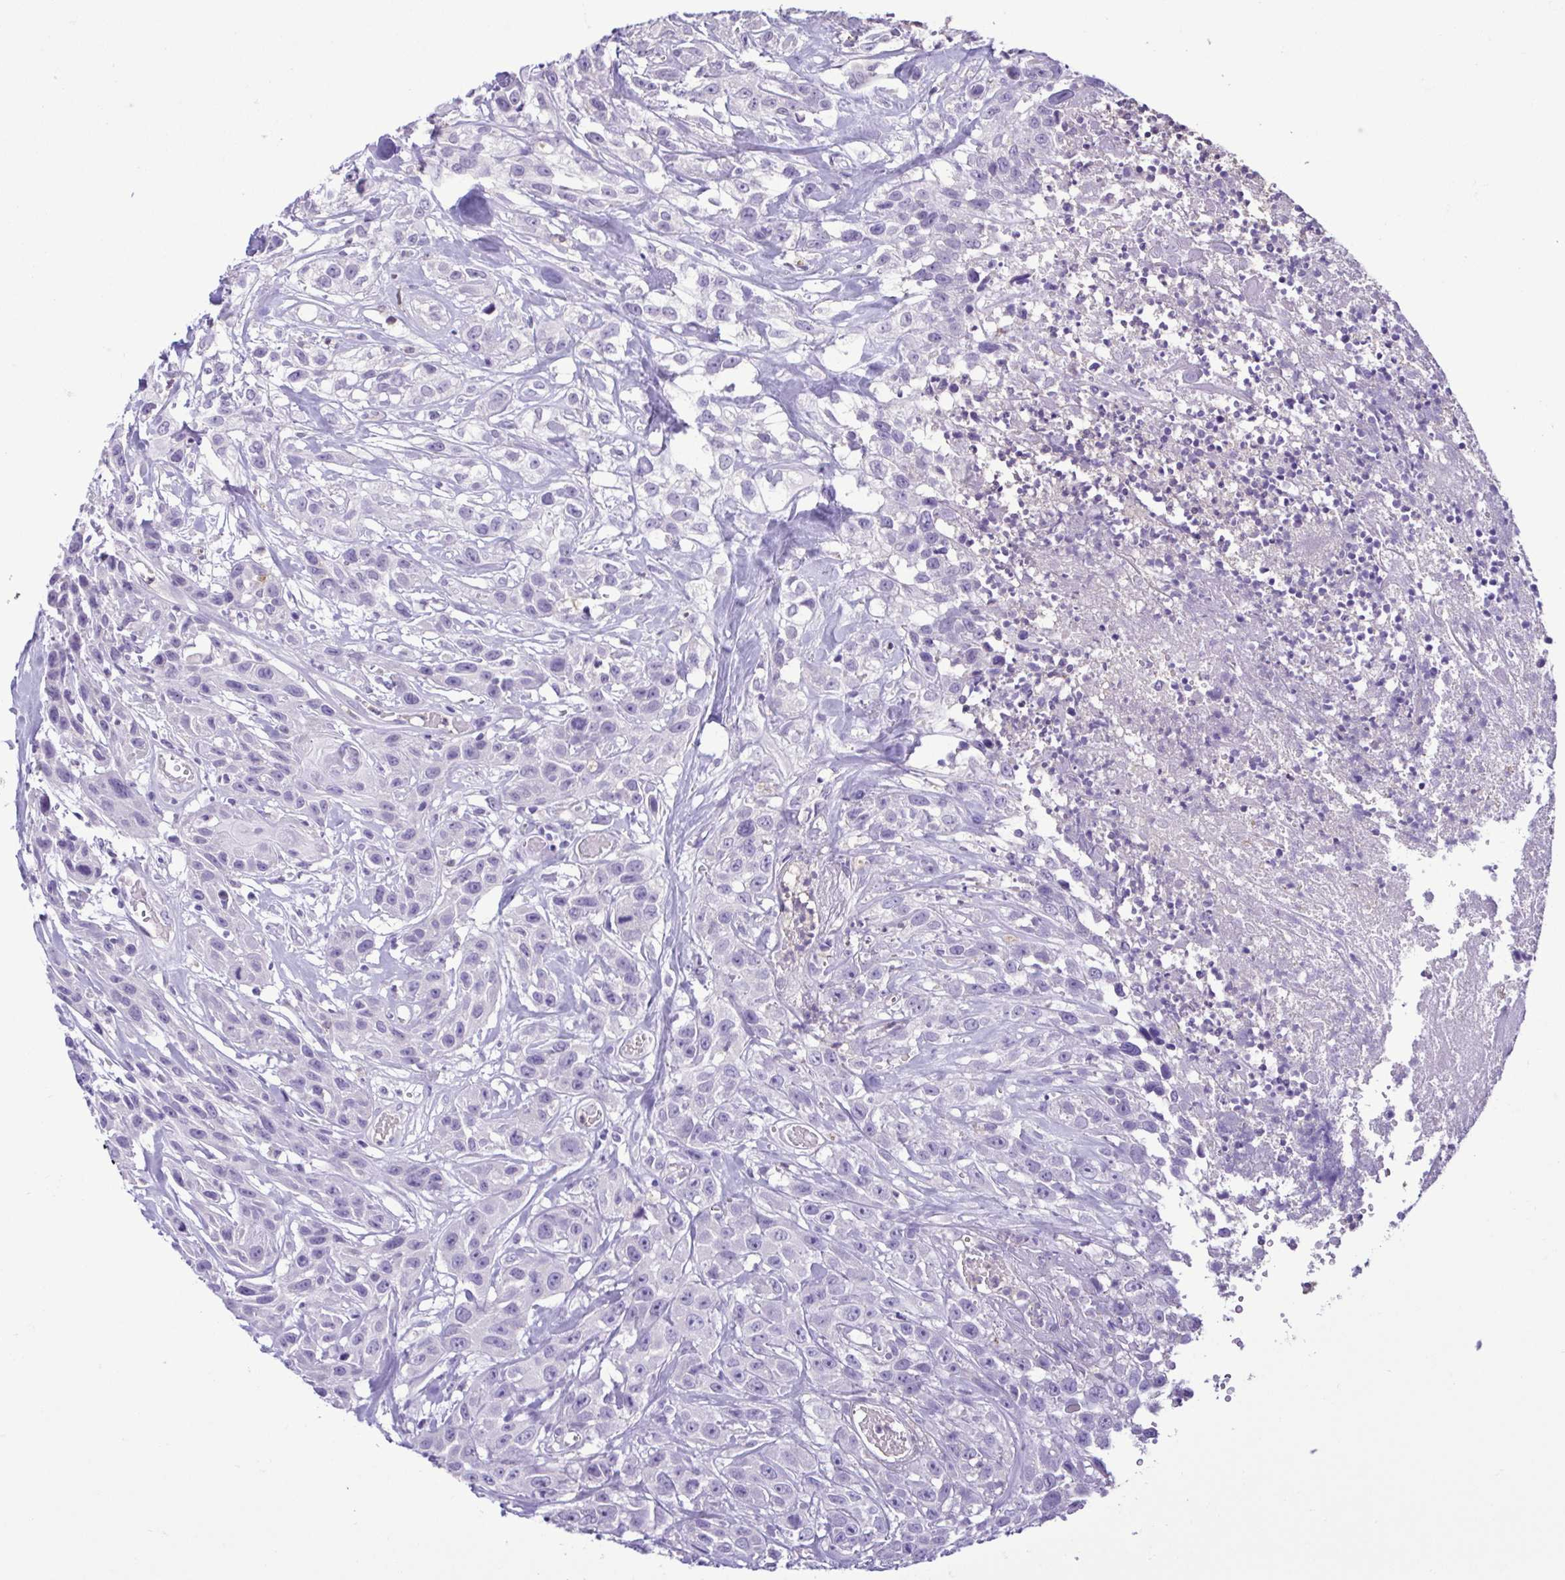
{"staining": {"intensity": "negative", "quantity": "none", "location": "none"}, "tissue": "head and neck cancer", "cell_type": "Tumor cells", "image_type": "cancer", "snomed": [{"axis": "morphology", "description": "Squamous cell carcinoma, NOS"}, {"axis": "topography", "description": "Head-Neck"}], "caption": "DAB (3,3'-diaminobenzidine) immunohistochemical staining of human head and neck cancer (squamous cell carcinoma) demonstrates no significant positivity in tumor cells.", "gene": "CBY2", "patient": {"sex": "male", "age": 57}}